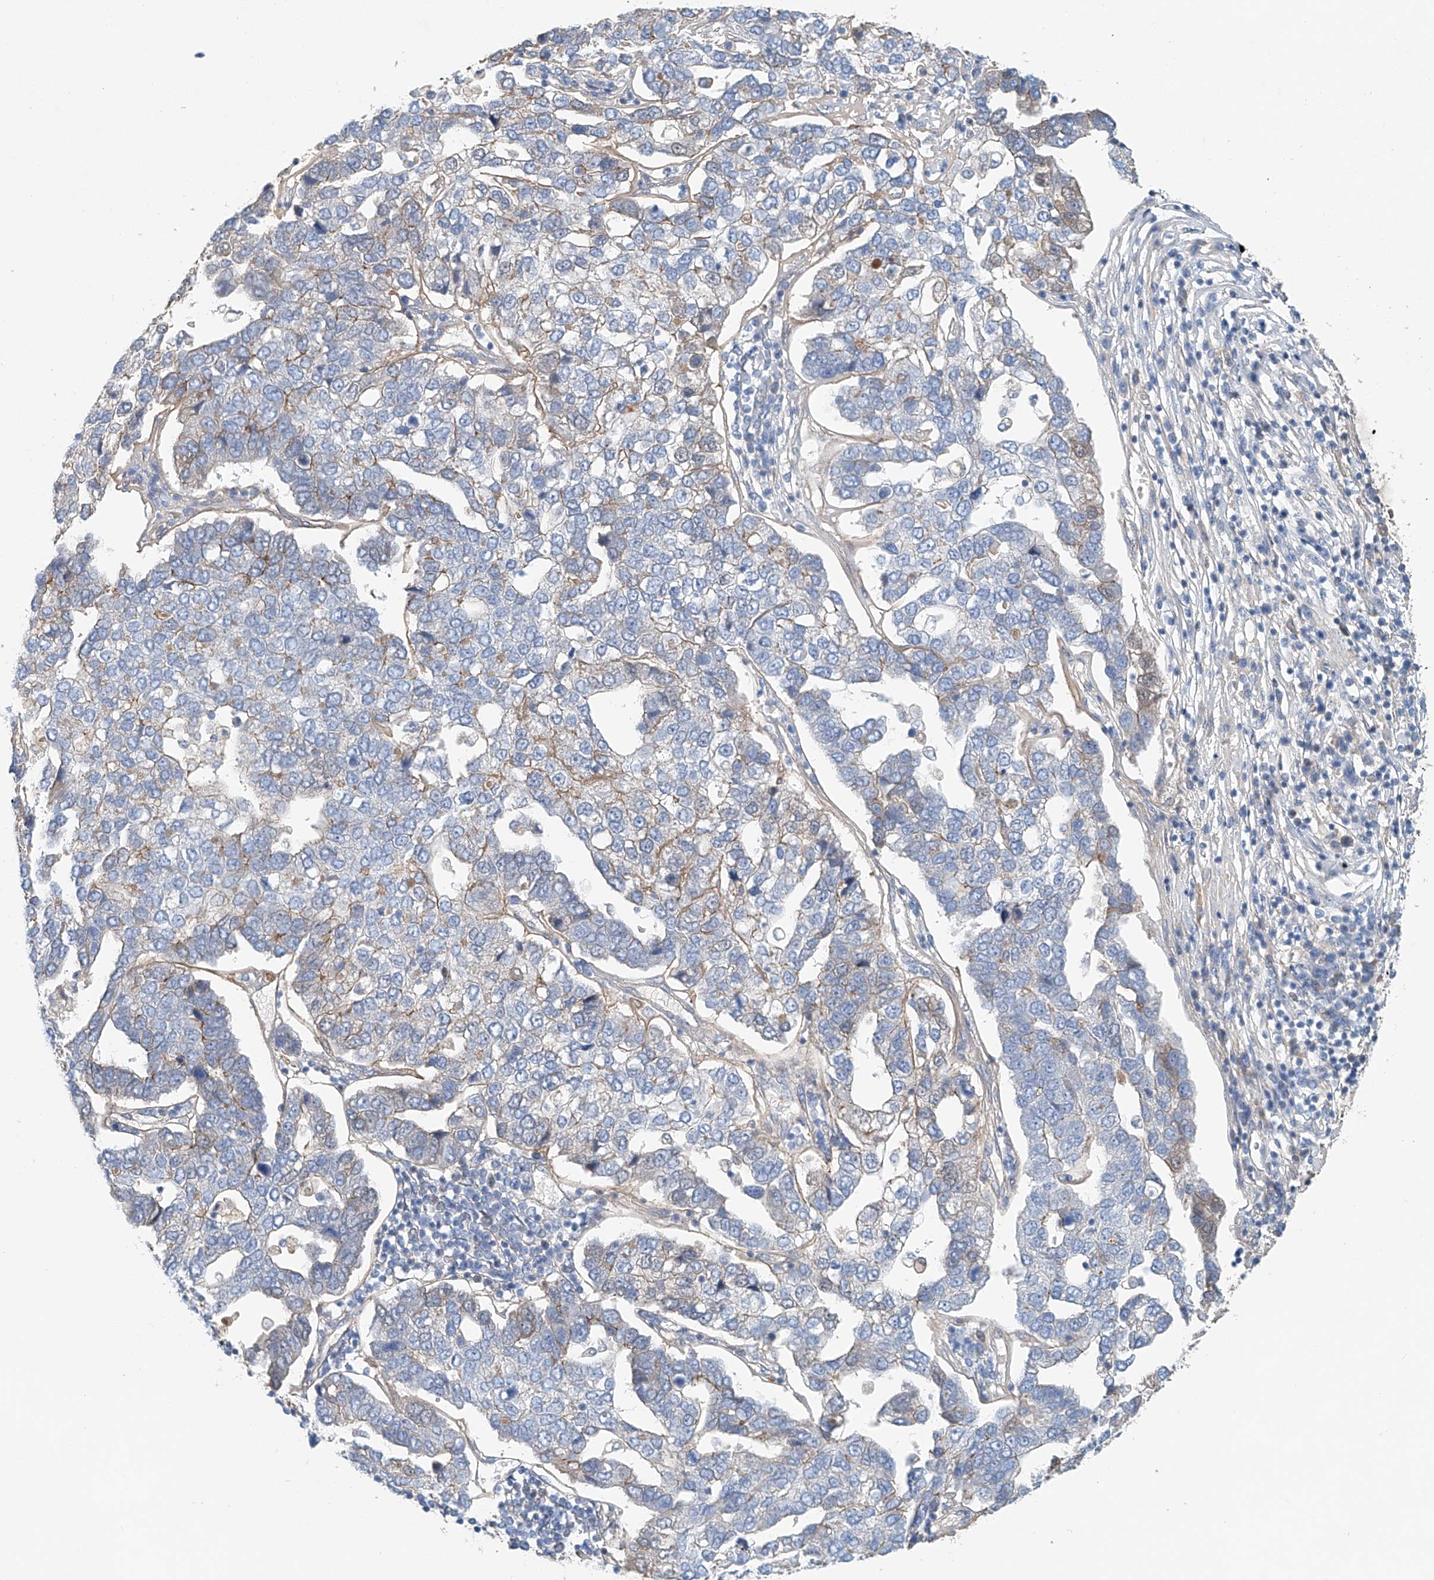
{"staining": {"intensity": "weak", "quantity": "25%-75%", "location": "cytoplasmic/membranous"}, "tissue": "pancreatic cancer", "cell_type": "Tumor cells", "image_type": "cancer", "snomed": [{"axis": "morphology", "description": "Adenocarcinoma, NOS"}, {"axis": "topography", "description": "Pancreas"}], "caption": "The histopathology image displays a brown stain indicating the presence of a protein in the cytoplasmic/membranous of tumor cells in pancreatic adenocarcinoma.", "gene": "FRYL", "patient": {"sex": "female", "age": 61}}